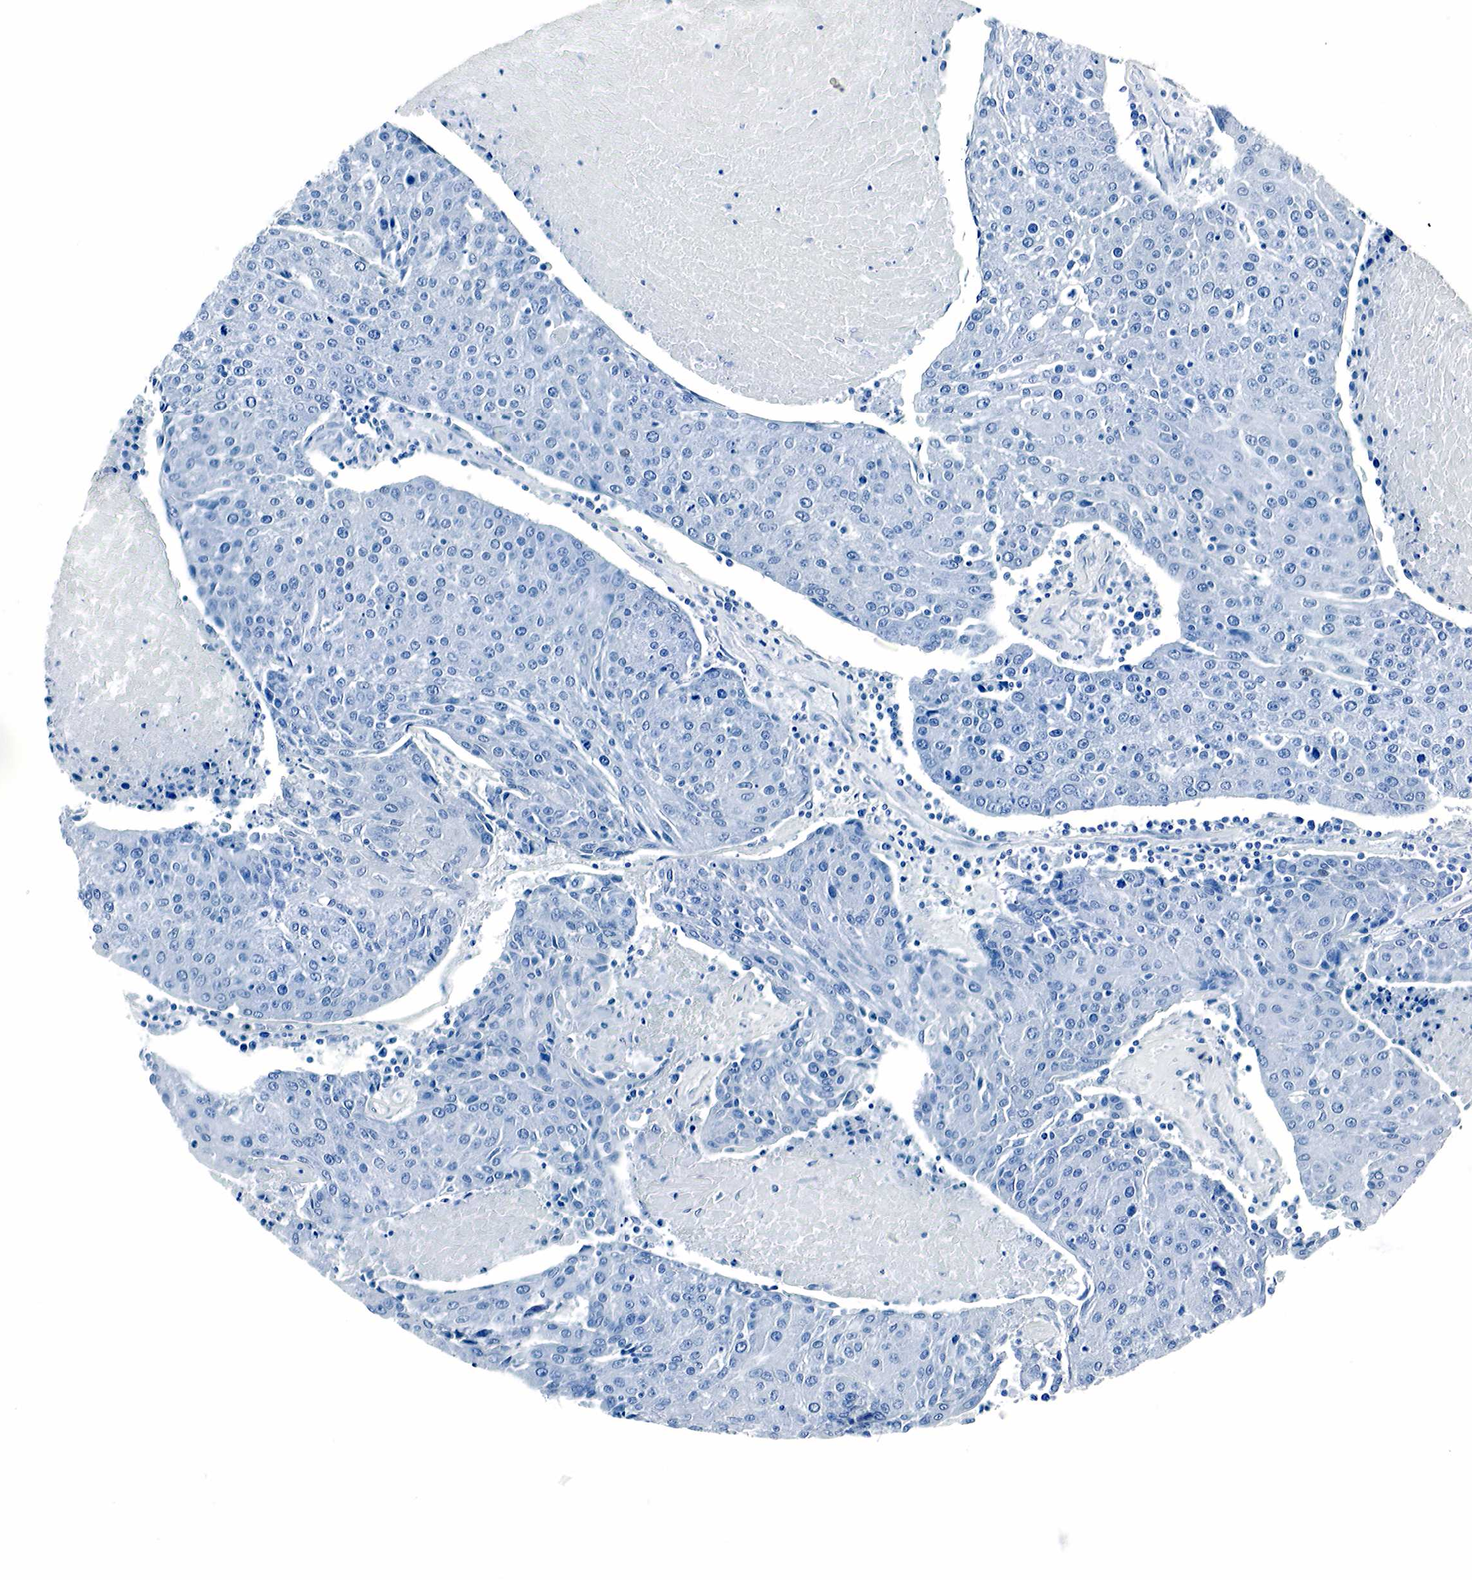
{"staining": {"intensity": "negative", "quantity": "none", "location": "none"}, "tissue": "urothelial cancer", "cell_type": "Tumor cells", "image_type": "cancer", "snomed": [{"axis": "morphology", "description": "Urothelial carcinoma, High grade"}, {"axis": "topography", "description": "Urinary bladder"}], "caption": "This is a photomicrograph of immunohistochemistry (IHC) staining of urothelial cancer, which shows no staining in tumor cells. (DAB IHC with hematoxylin counter stain).", "gene": "GCG", "patient": {"sex": "female", "age": 85}}